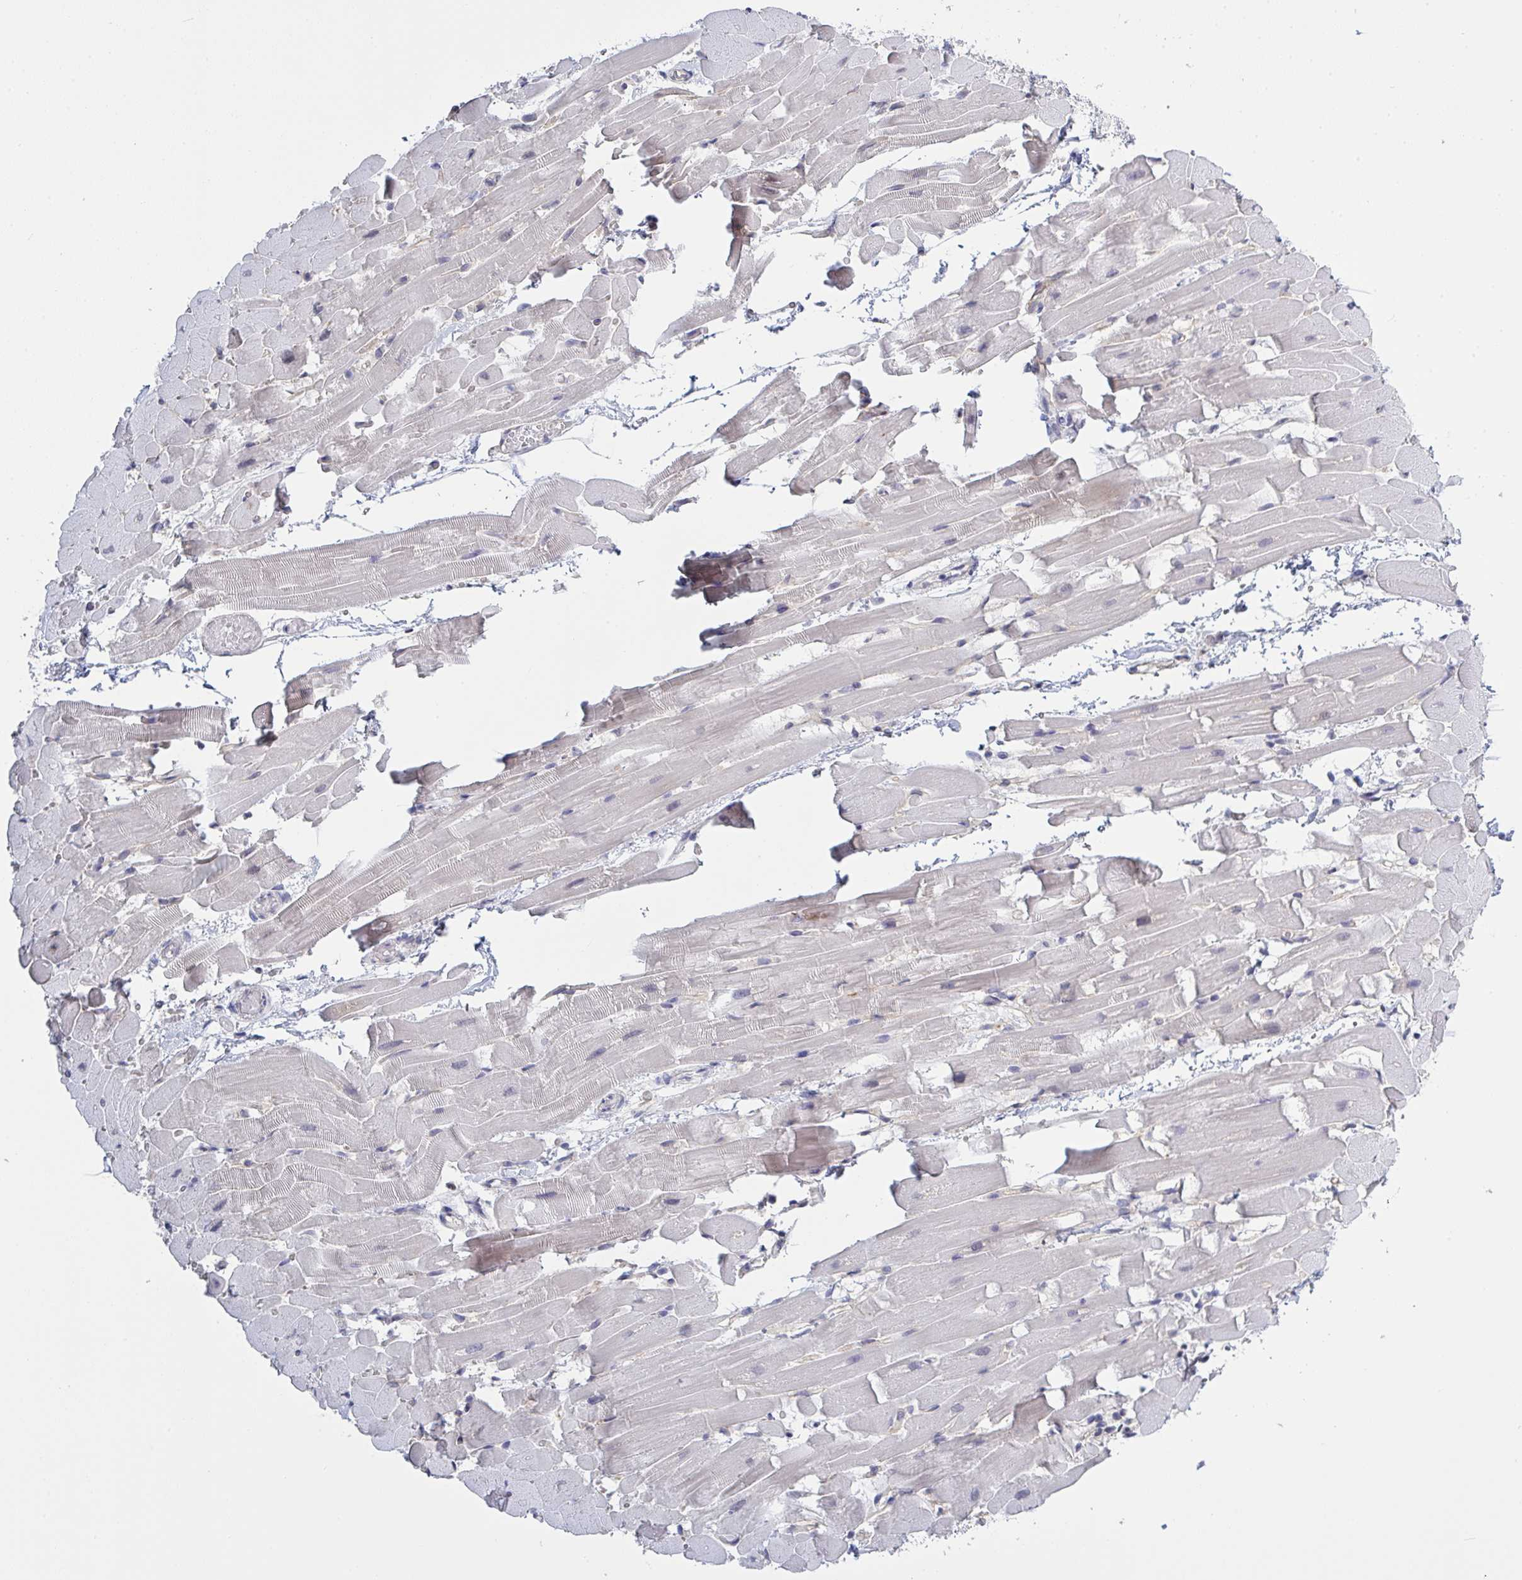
{"staining": {"intensity": "negative", "quantity": "none", "location": "none"}, "tissue": "heart muscle", "cell_type": "Cardiomyocytes", "image_type": "normal", "snomed": [{"axis": "morphology", "description": "Normal tissue, NOS"}, {"axis": "topography", "description": "Heart"}], "caption": "A photomicrograph of human heart muscle is negative for staining in cardiomyocytes. Brightfield microscopy of IHC stained with DAB (3,3'-diaminobenzidine) (brown) and hematoxylin (blue), captured at high magnification.", "gene": "KDM4D", "patient": {"sex": "male", "age": 37}}